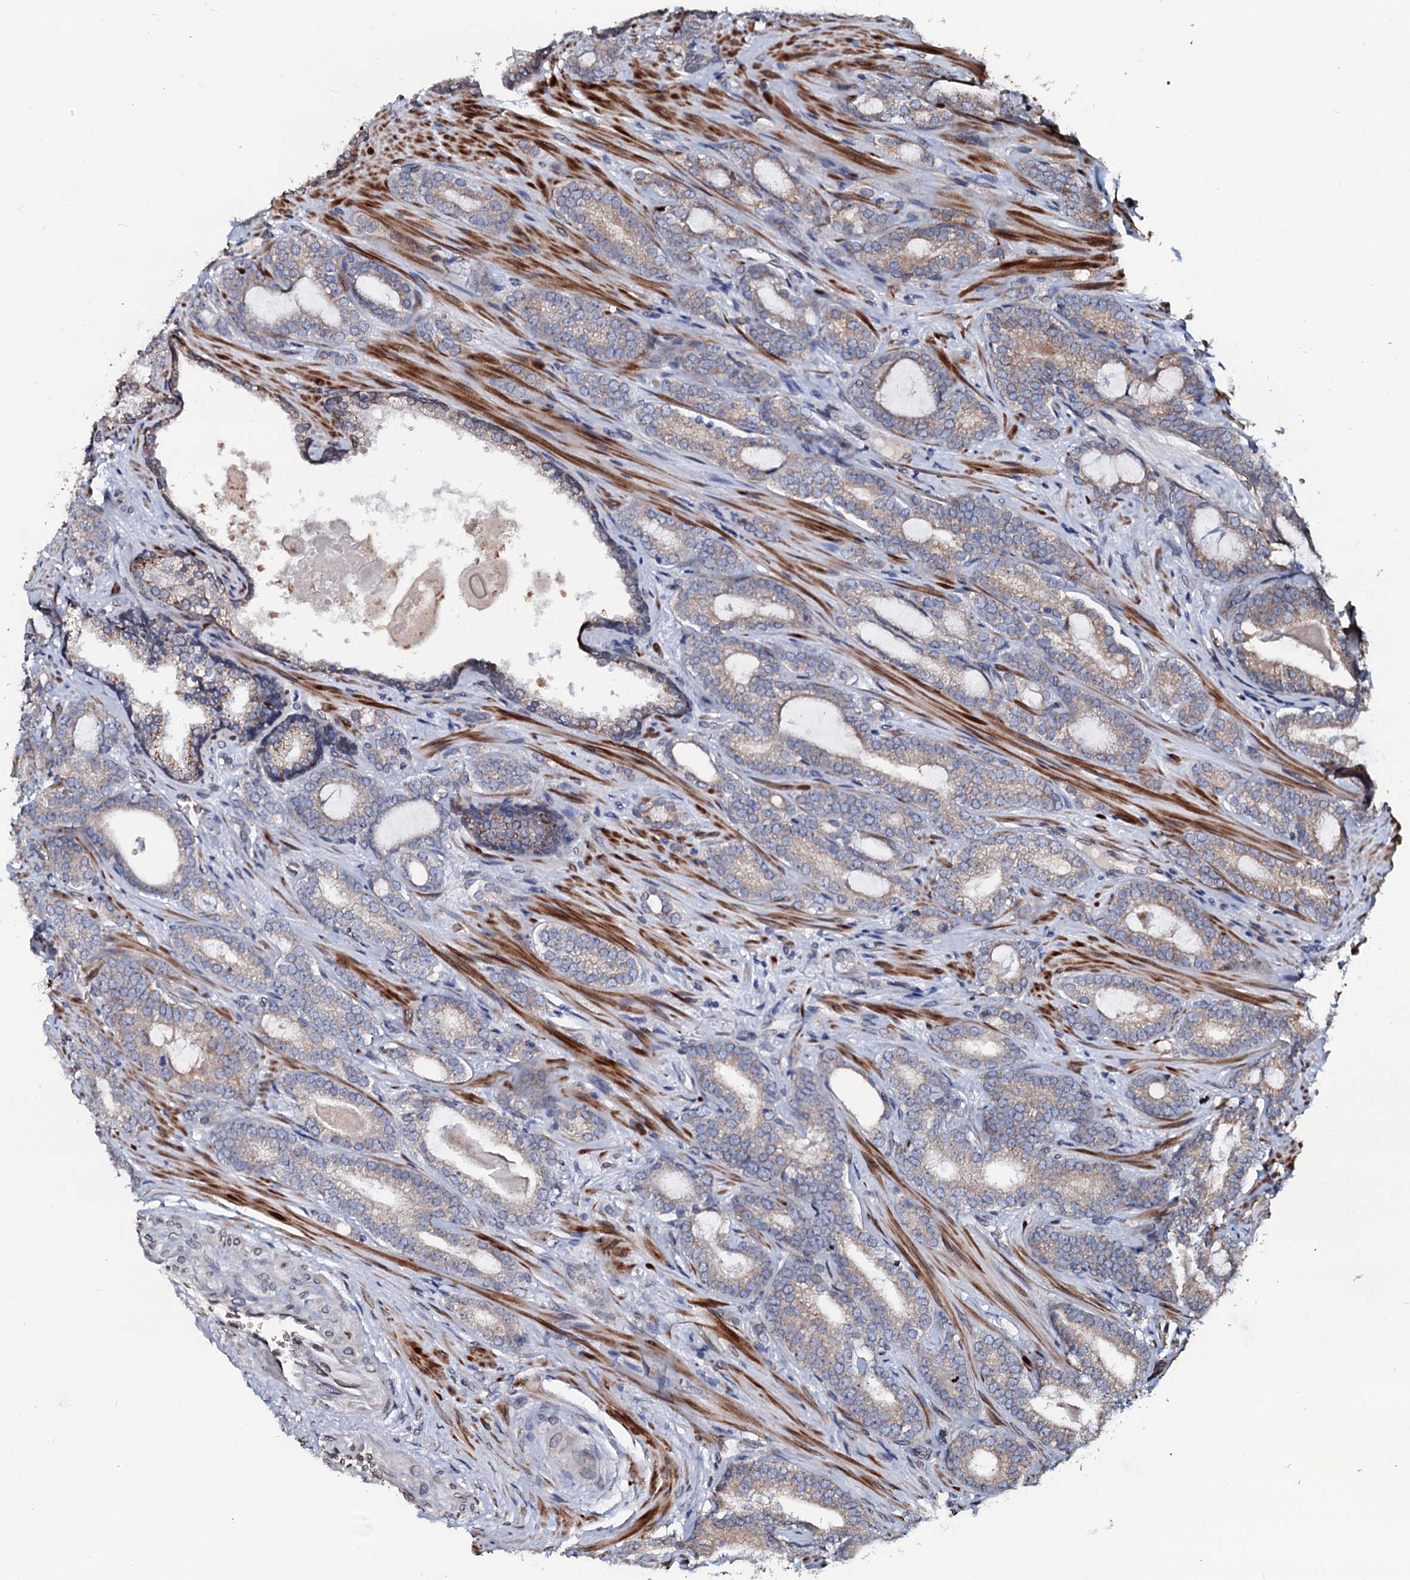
{"staining": {"intensity": "weak", "quantity": ">75%", "location": "cytoplasmic/membranous"}, "tissue": "prostate cancer", "cell_type": "Tumor cells", "image_type": "cancer", "snomed": [{"axis": "morphology", "description": "Adenocarcinoma, High grade"}, {"axis": "topography", "description": "Prostate"}], "caption": "Immunohistochemical staining of human prostate cancer (adenocarcinoma (high-grade)) exhibits low levels of weak cytoplasmic/membranous staining in approximately >75% of tumor cells.", "gene": "NRP2", "patient": {"sex": "male", "age": 63}}